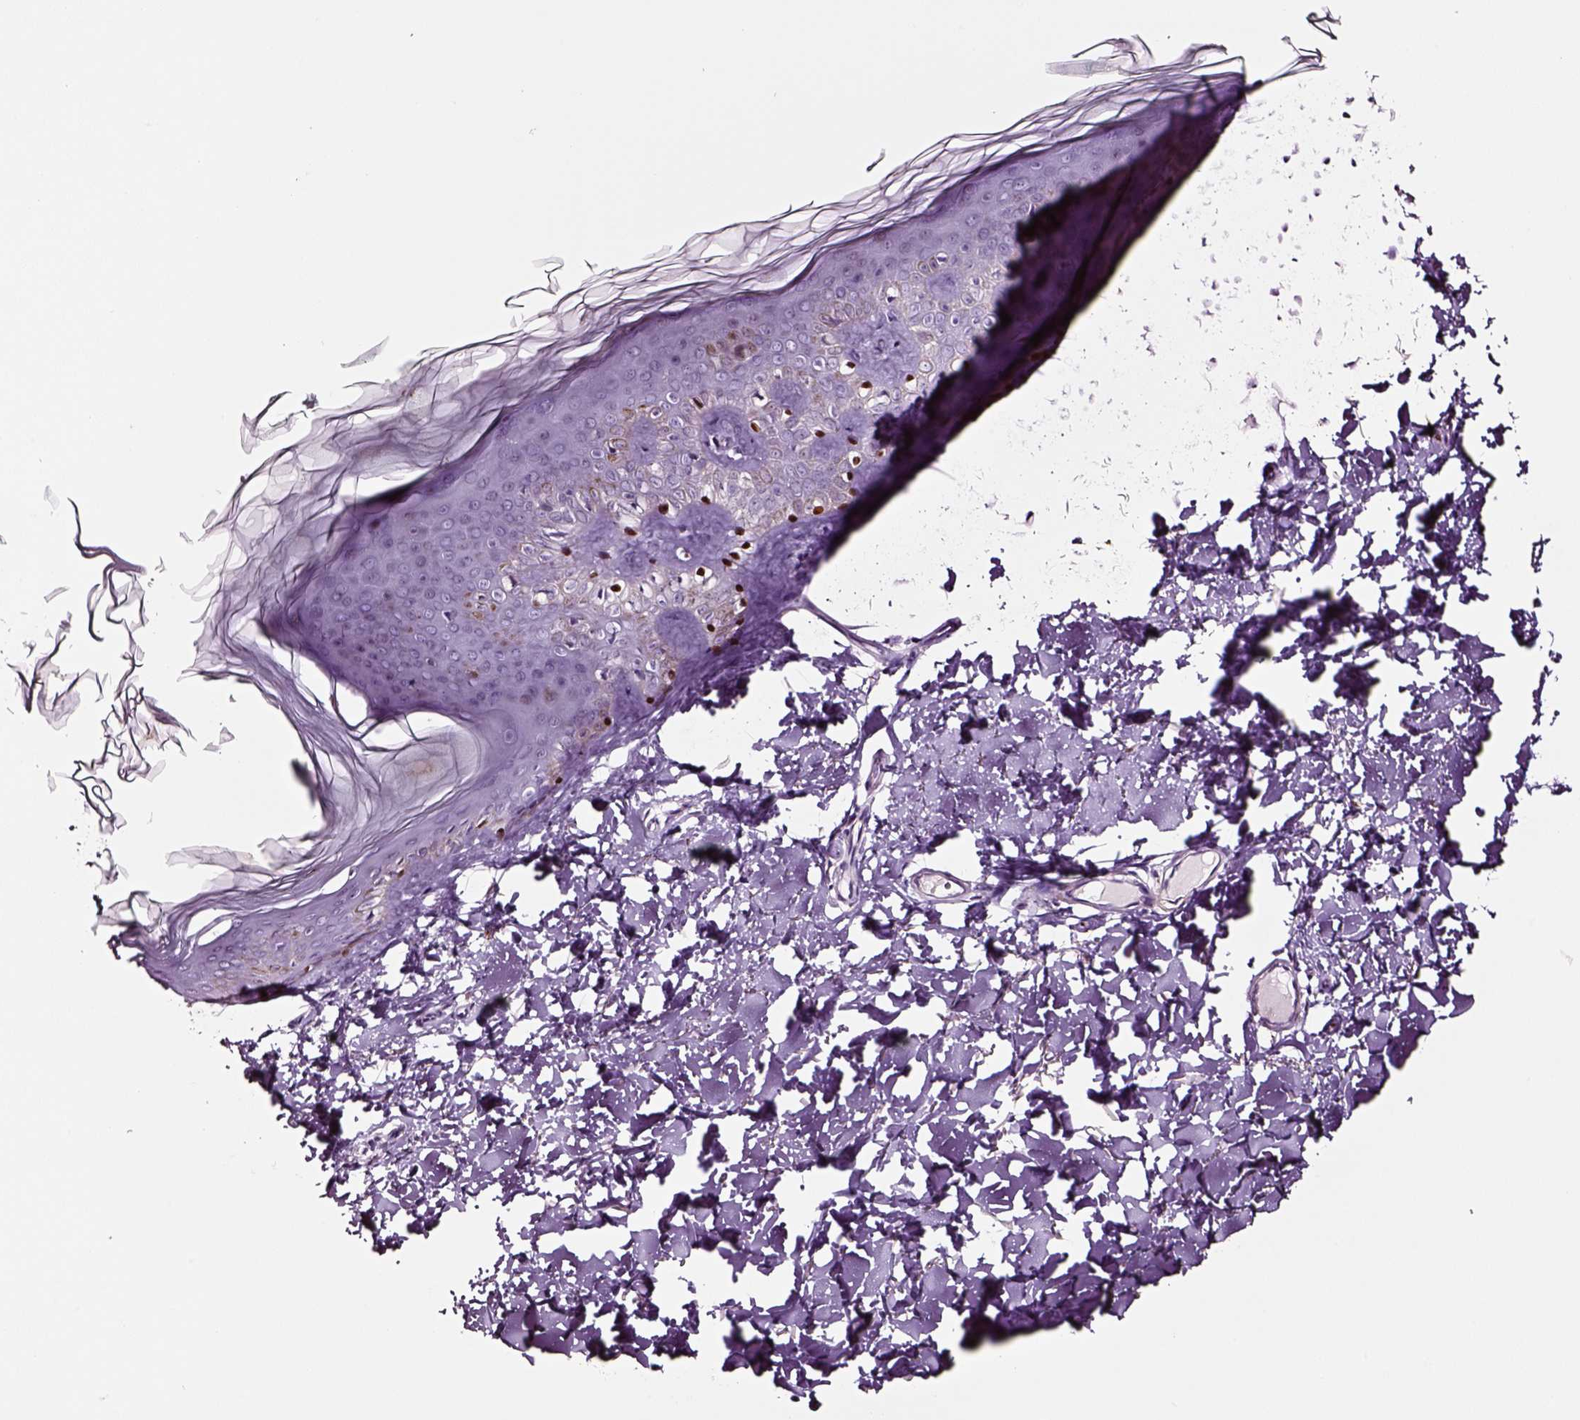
{"staining": {"intensity": "negative", "quantity": "none", "location": "none"}, "tissue": "skin", "cell_type": "Fibroblasts", "image_type": "normal", "snomed": [{"axis": "morphology", "description": "Normal tissue, NOS"}, {"axis": "topography", "description": "Skin"}, {"axis": "topography", "description": "Peripheral nerve tissue"}], "caption": "Fibroblasts are negative for protein expression in unremarkable human skin. (DAB immunohistochemistry with hematoxylin counter stain).", "gene": "SOX10", "patient": {"sex": "female", "age": 45}}